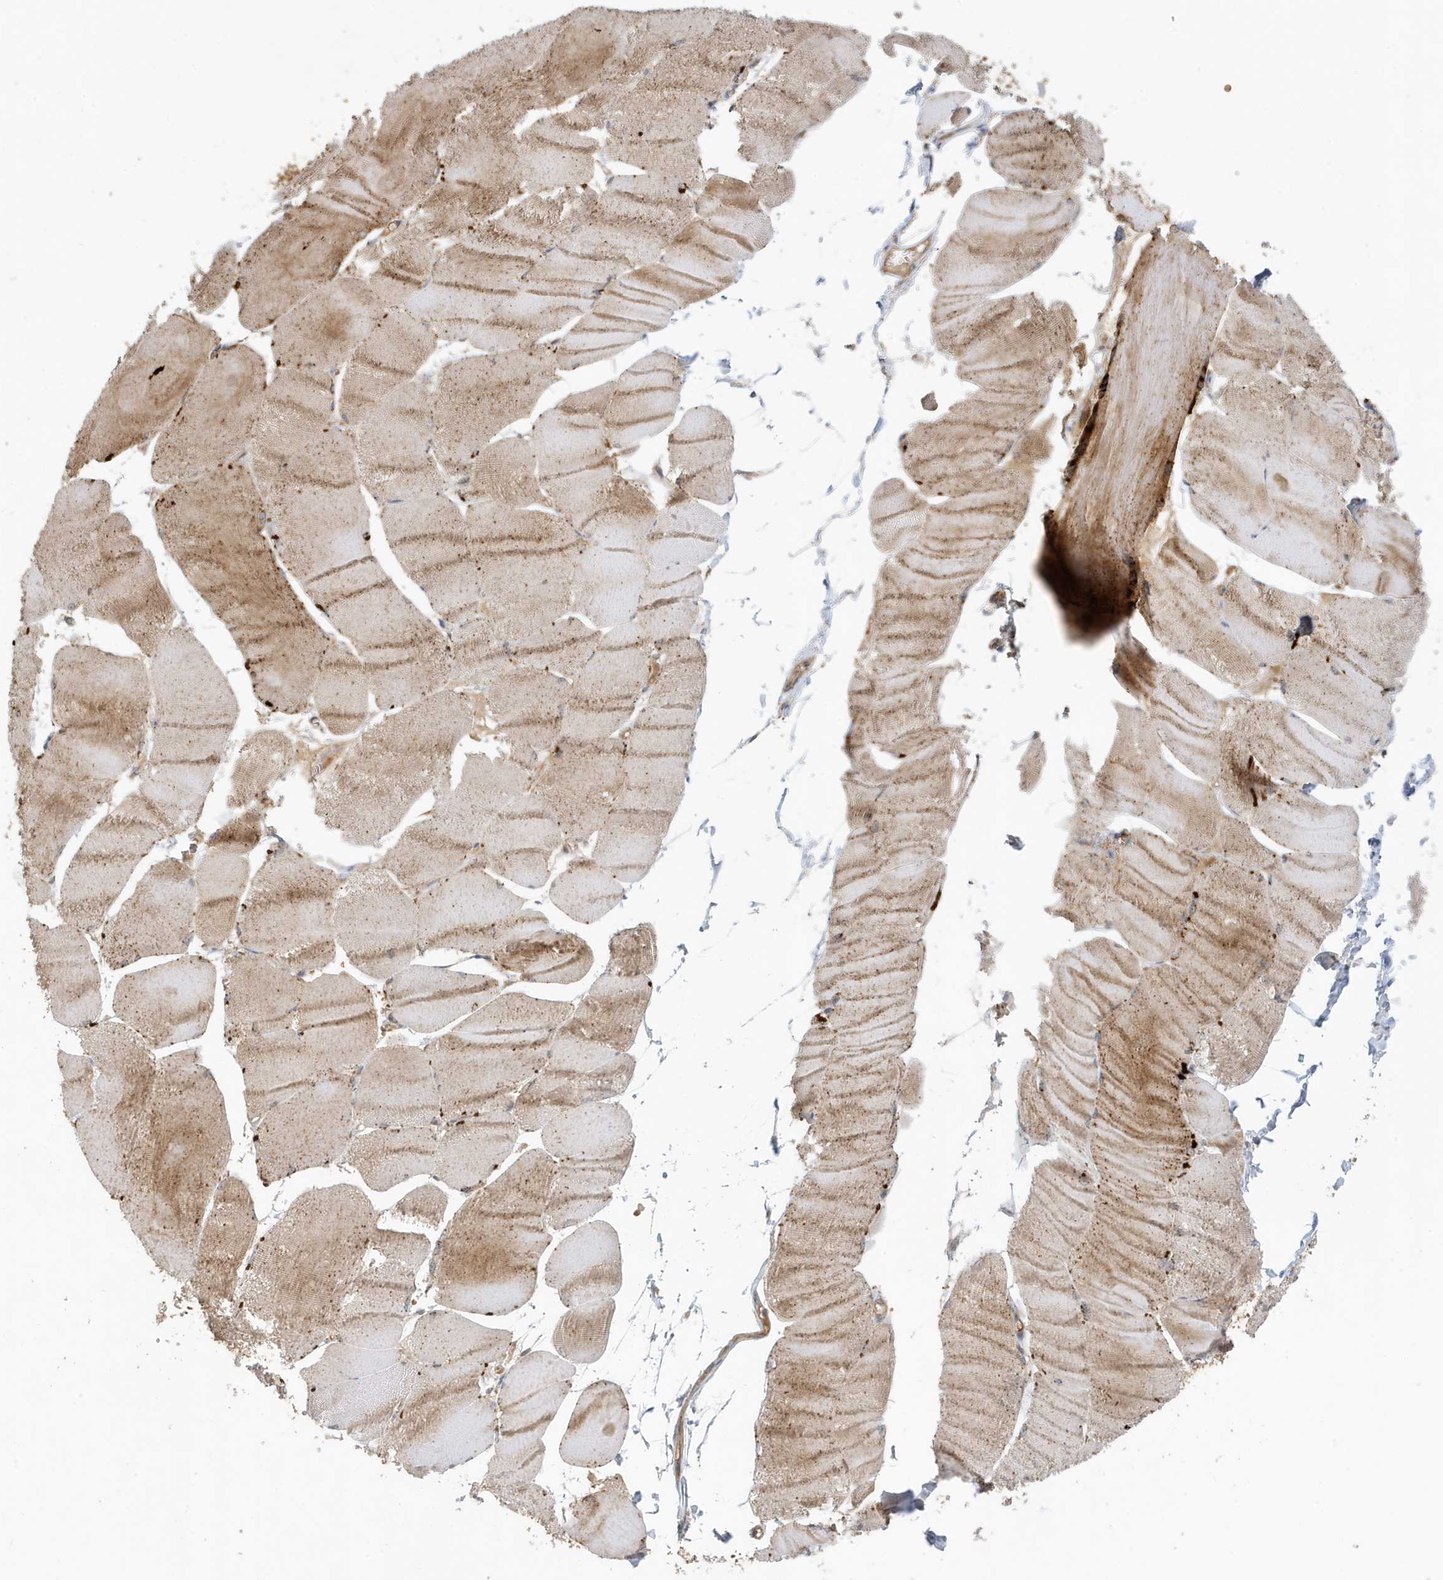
{"staining": {"intensity": "moderate", "quantity": "25%-75%", "location": "cytoplasmic/membranous"}, "tissue": "skeletal muscle", "cell_type": "Myocytes", "image_type": "normal", "snomed": [{"axis": "morphology", "description": "Normal tissue, NOS"}, {"axis": "morphology", "description": "Basal cell carcinoma"}, {"axis": "topography", "description": "Skeletal muscle"}], "caption": "Immunohistochemistry (IHC) (DAB) staining of benign skeletal muscle reveals moderate cytoplasmic/membranous protein staining in approximately 25%-75% of myocytes.", "gene": "FYCO1", "patient": {"sex": "female", "age": 64}}